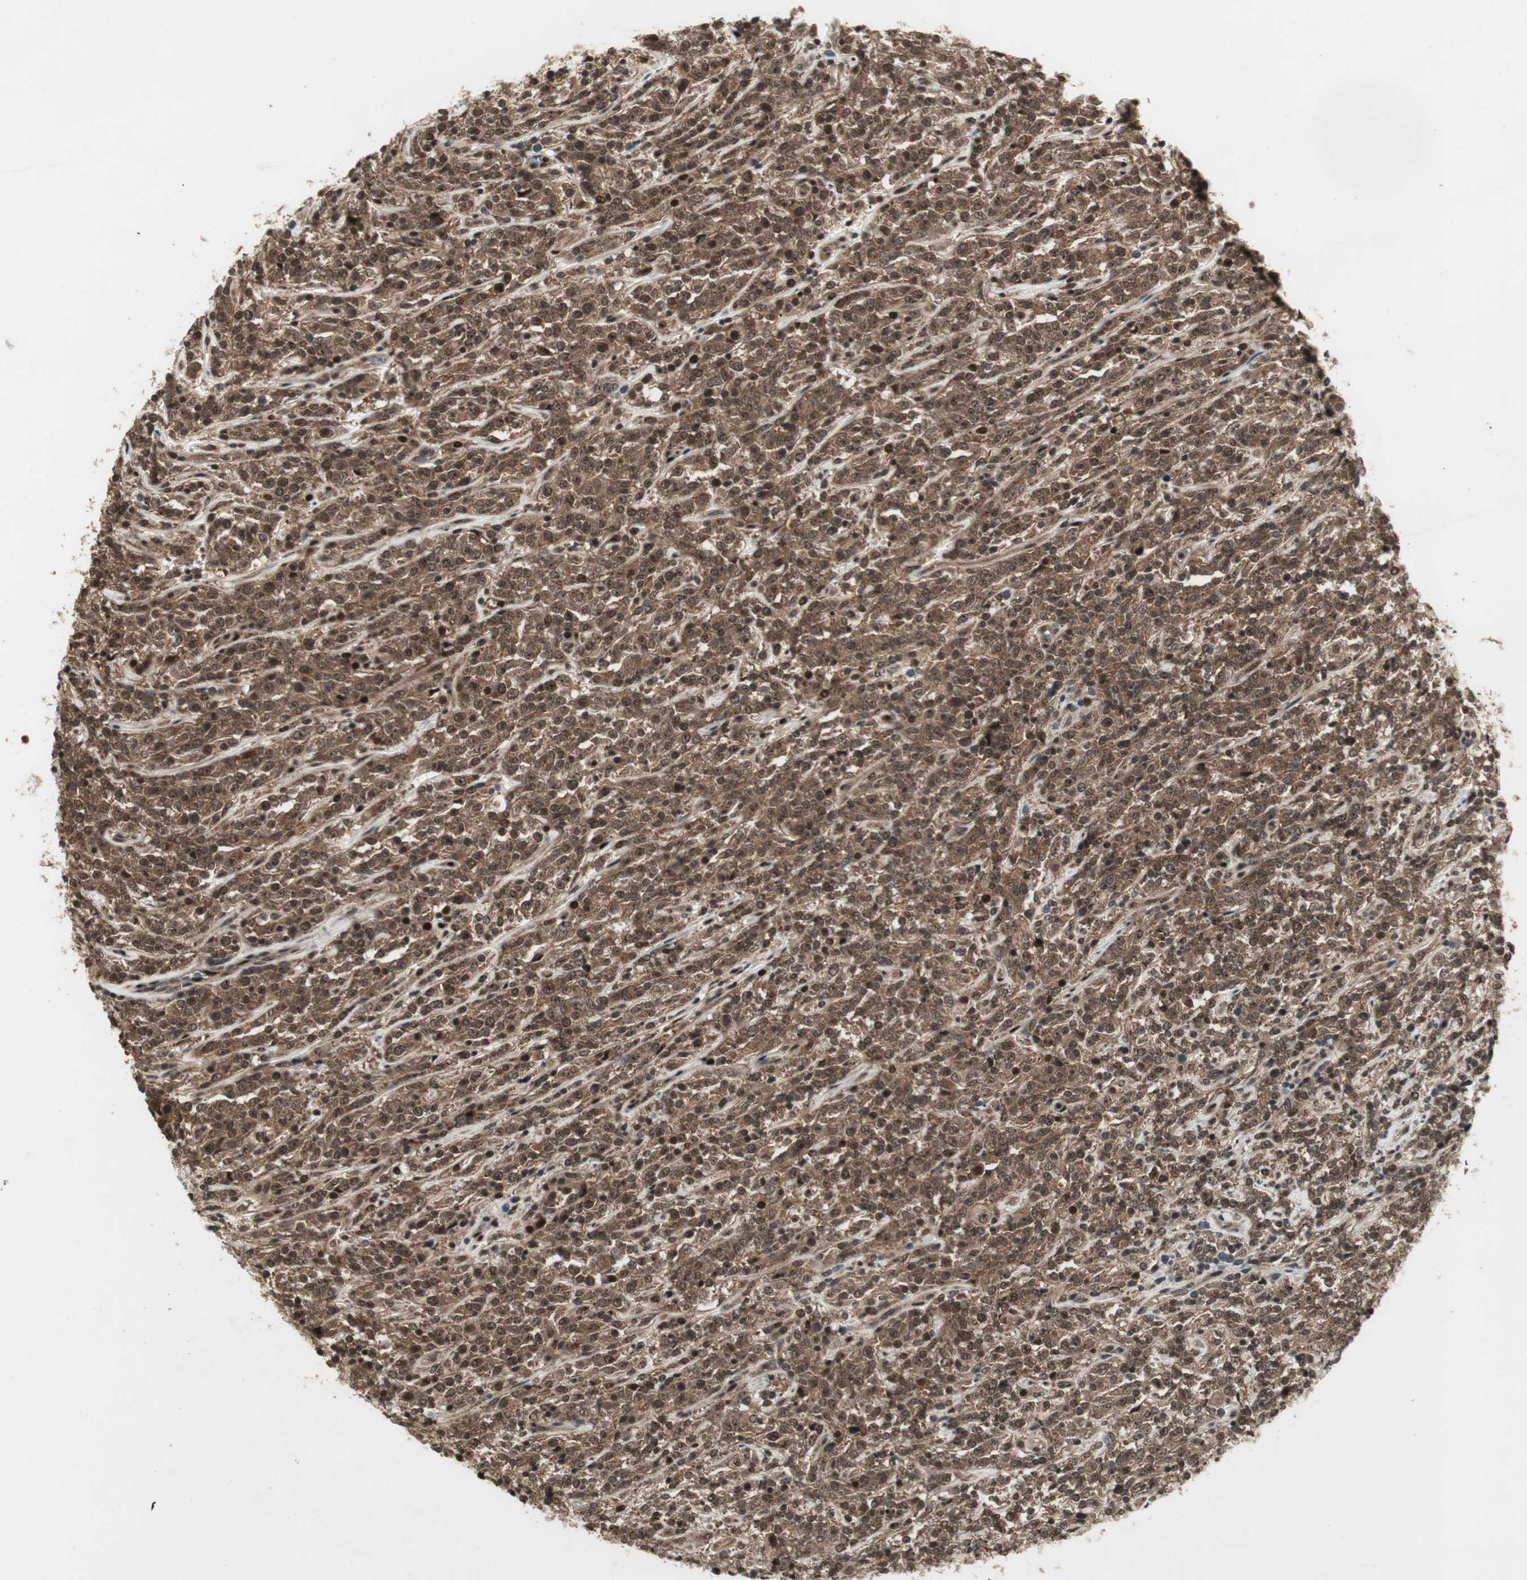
{"staining": {"intensity": "moderate", "quantity": ">75%", "location": "cytoplasmic/membranous,nuclear"}, "tissue": "lymphoma", "cell_type": "Tumor cells", "image_type": "cancer", "snomed": [{"axis": "morphology", "description": "Malignant lymphoma, non-Hodgkin's type, High grade"}, {"axis": "topography", "description": "Soft tissue"}], "caption": "Lymphoma was stained to show a protein in brown. There is medium levels of moderate cytoplasmic/membranous and nuclear expression in approximately >75% of tumor cells.", "gene": "CSNK2B", "patient": {"sex": "male", "age": 18}}